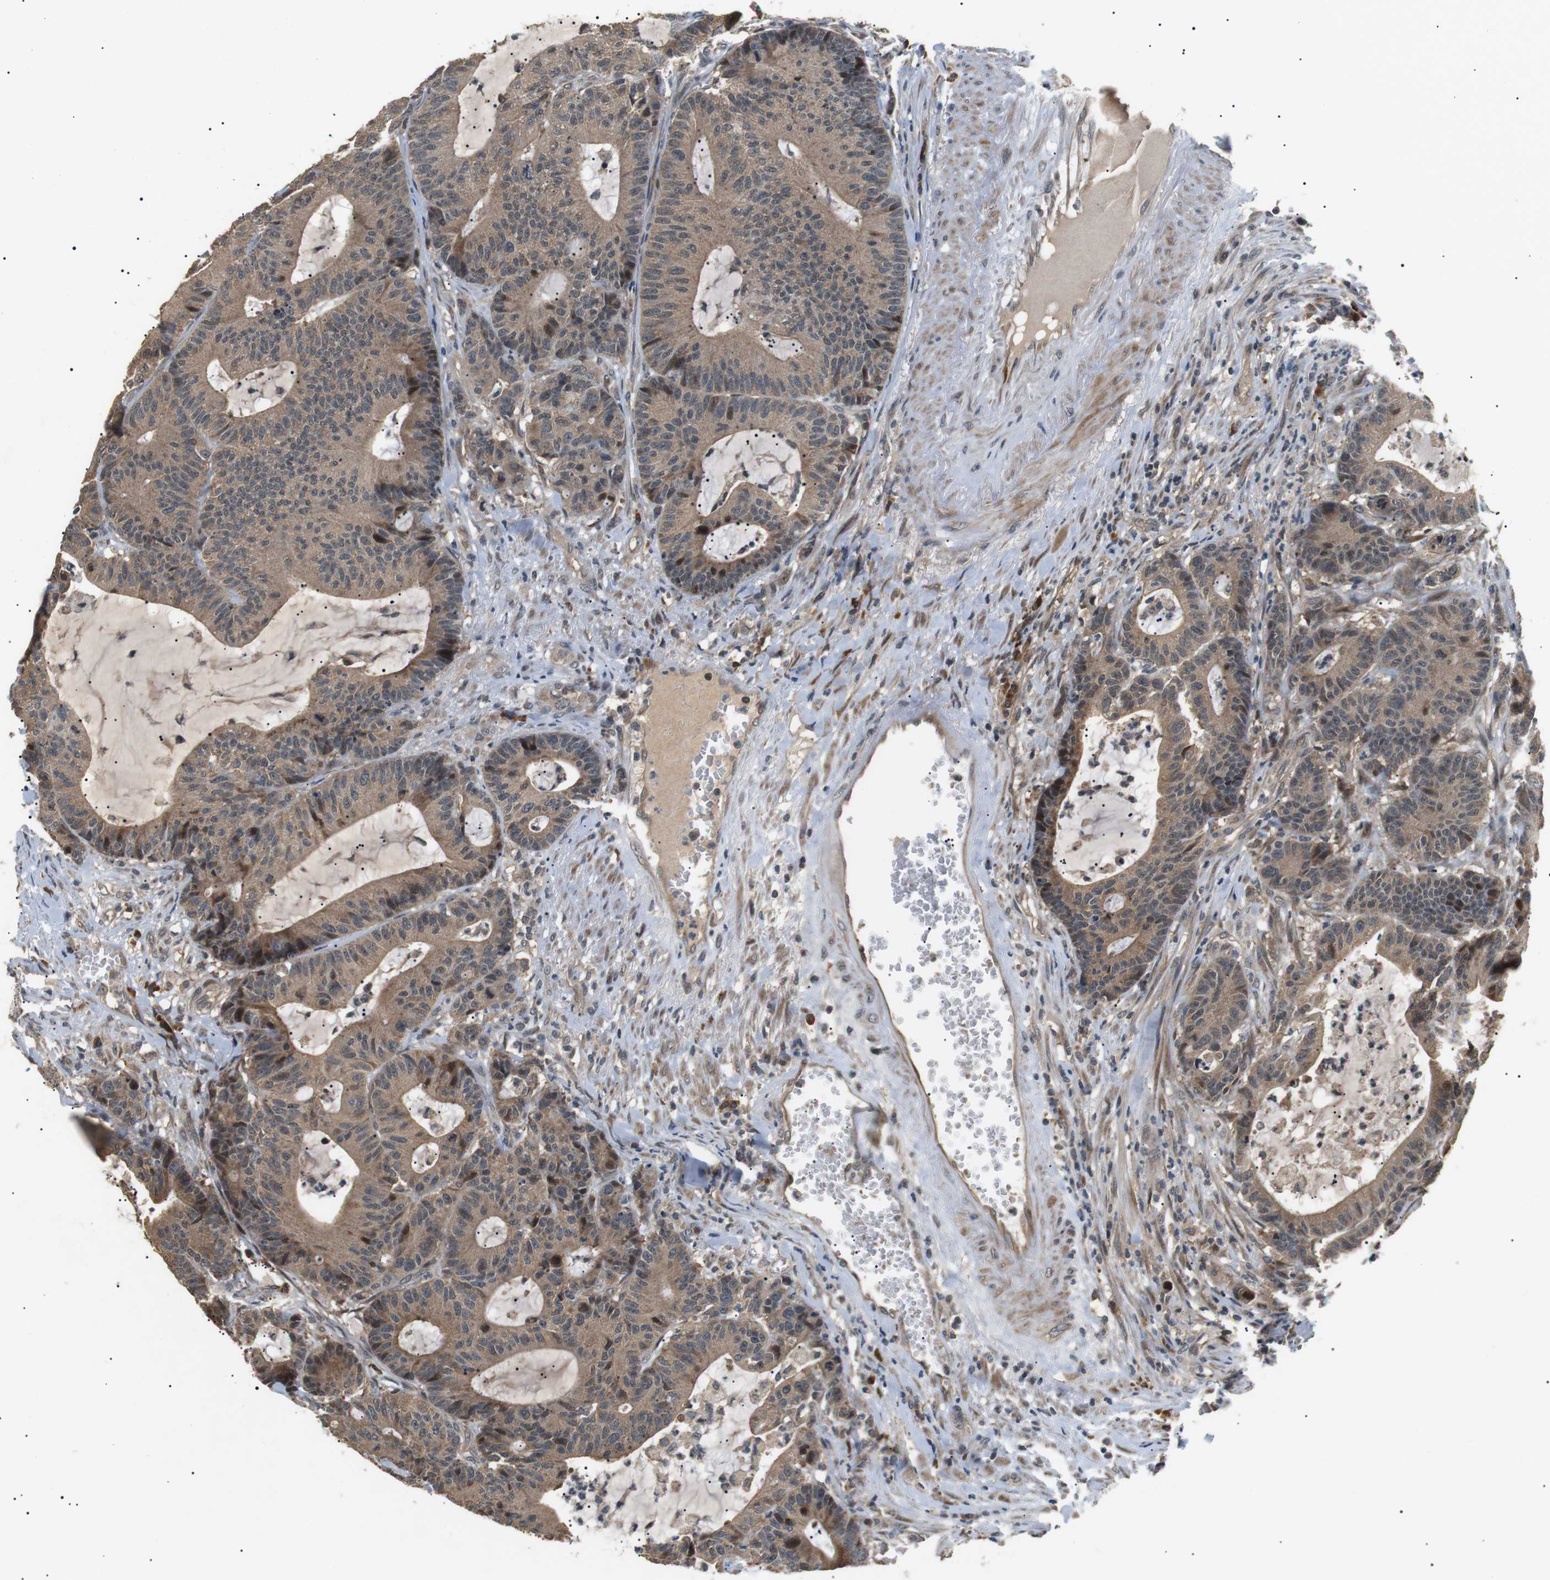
{"staining": {"intensity": "moderate", "quantity": ">75%", "location": "cytoplasmic/membranous"}, "tissue": "colorectal cancer", "cell_type": "Tumor cells", "image_type": "cancer", "snomed": [{"axis": "morphology", "description": "Adenocarcinoma, NOS"}, {"axis": "topography", "description": "Colon"}], "caption": "Moderate cytoplasmic/membranous protein staining is identified in approximately >75% of tumor cells in colorectal cancer.", "gene": "HSPA13", "patient": {"sex": "female", "age": 84}}